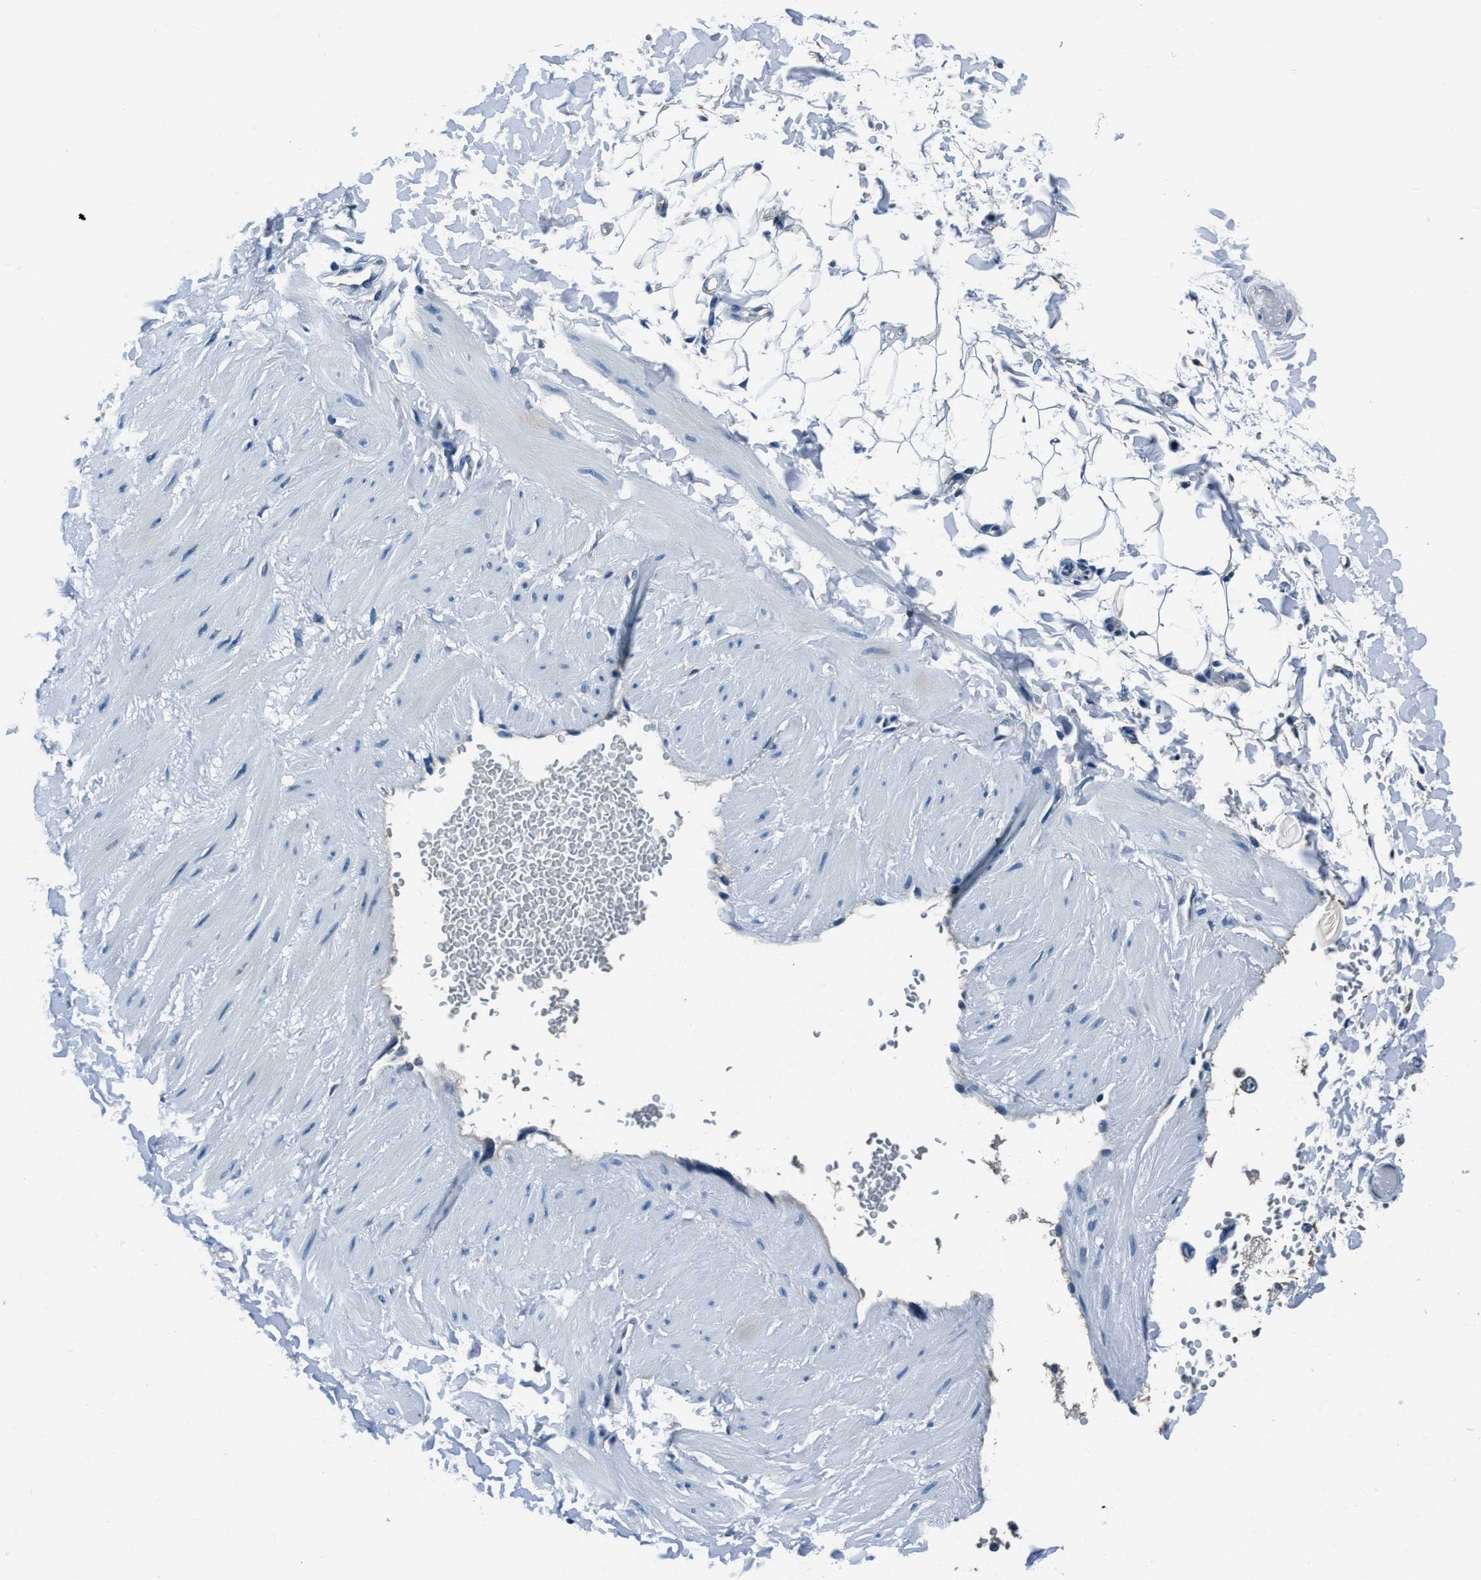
{"staining": {"intensity": "negative", "quantity": "none", "location": "none"}, "tissue": "adipose tissue", "cell_type": "Adipocytes", "image_type": "normal", "snomed": [{"axis": "morphology", "description": "Normal tissue, NOS"}, {"axis": "topography", "description": "Adipose tissue"}, {"axis": "topography", "description": "Vascular tissue"}, {"axis": "topography", "description": "Peripheral nerve tissue"}], "caption": "This photomicrograph is of normal adipose tissue stained with immunohistochemistry to label a protein in brown with the nuclei are counter-stained blue. There is no staining in adipocytes.", "gene": "PTPDC1", "patient": {"sex": "male", "age": 25}}